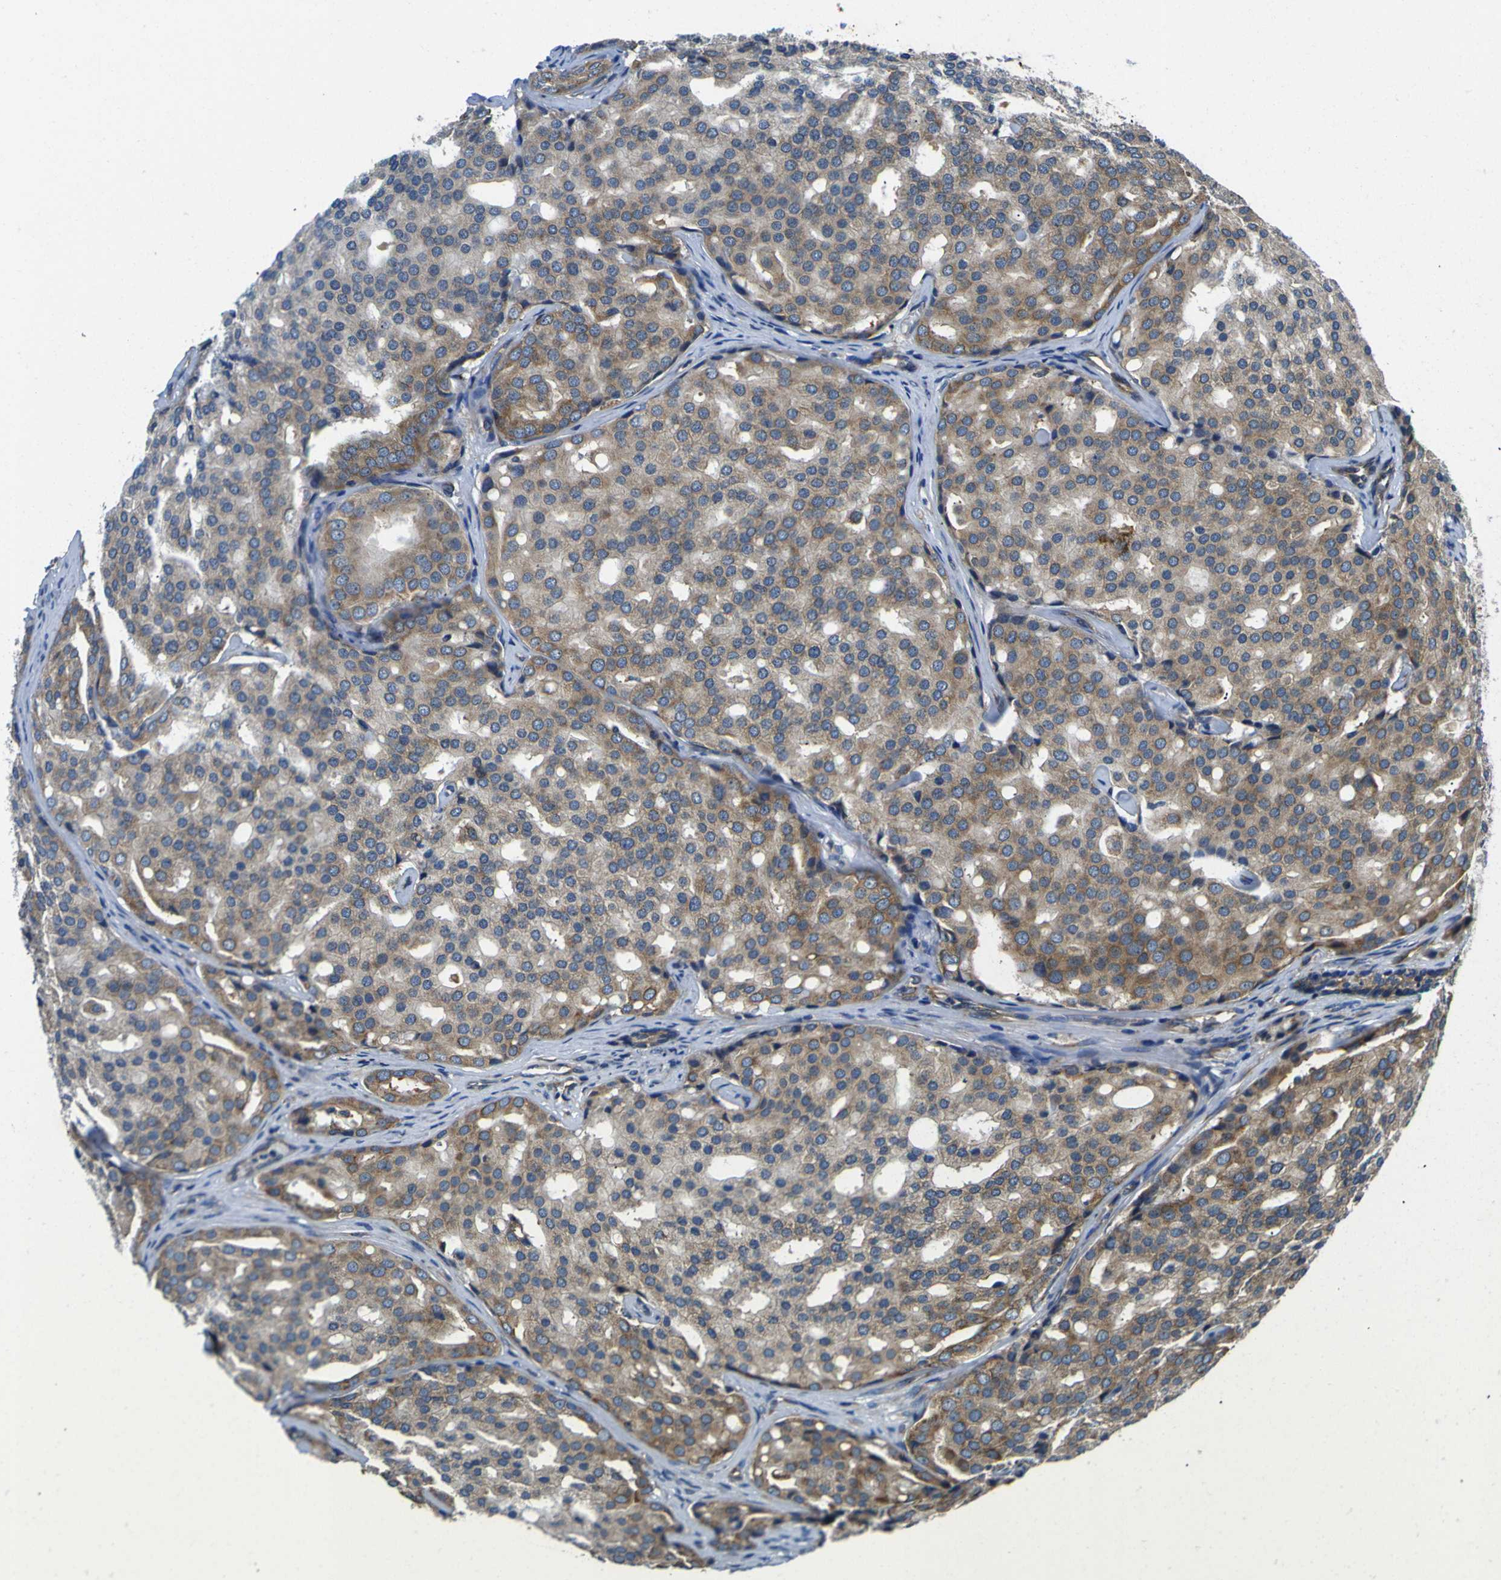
{"staining": {"intensity": "moderate", "quantity": "25%-75%", "location": "cytoplasmic/membranous"}, "tissue": "prostate cancer", "cell_type": "Tumor cells", "image_type": "cancer", "snomed": [{"axis": "morphology", "description": "Adenocarcinoma, High grade"}, {"axis": "topography", "description": "Prostate"}], "caption": "Prostate cancer tissue reveals moderate cytoplasmic/membranous staining in about 25%-75% of tumor cells", "gene": "RPSA", "patient": {"sex": "male", "age": 64}}